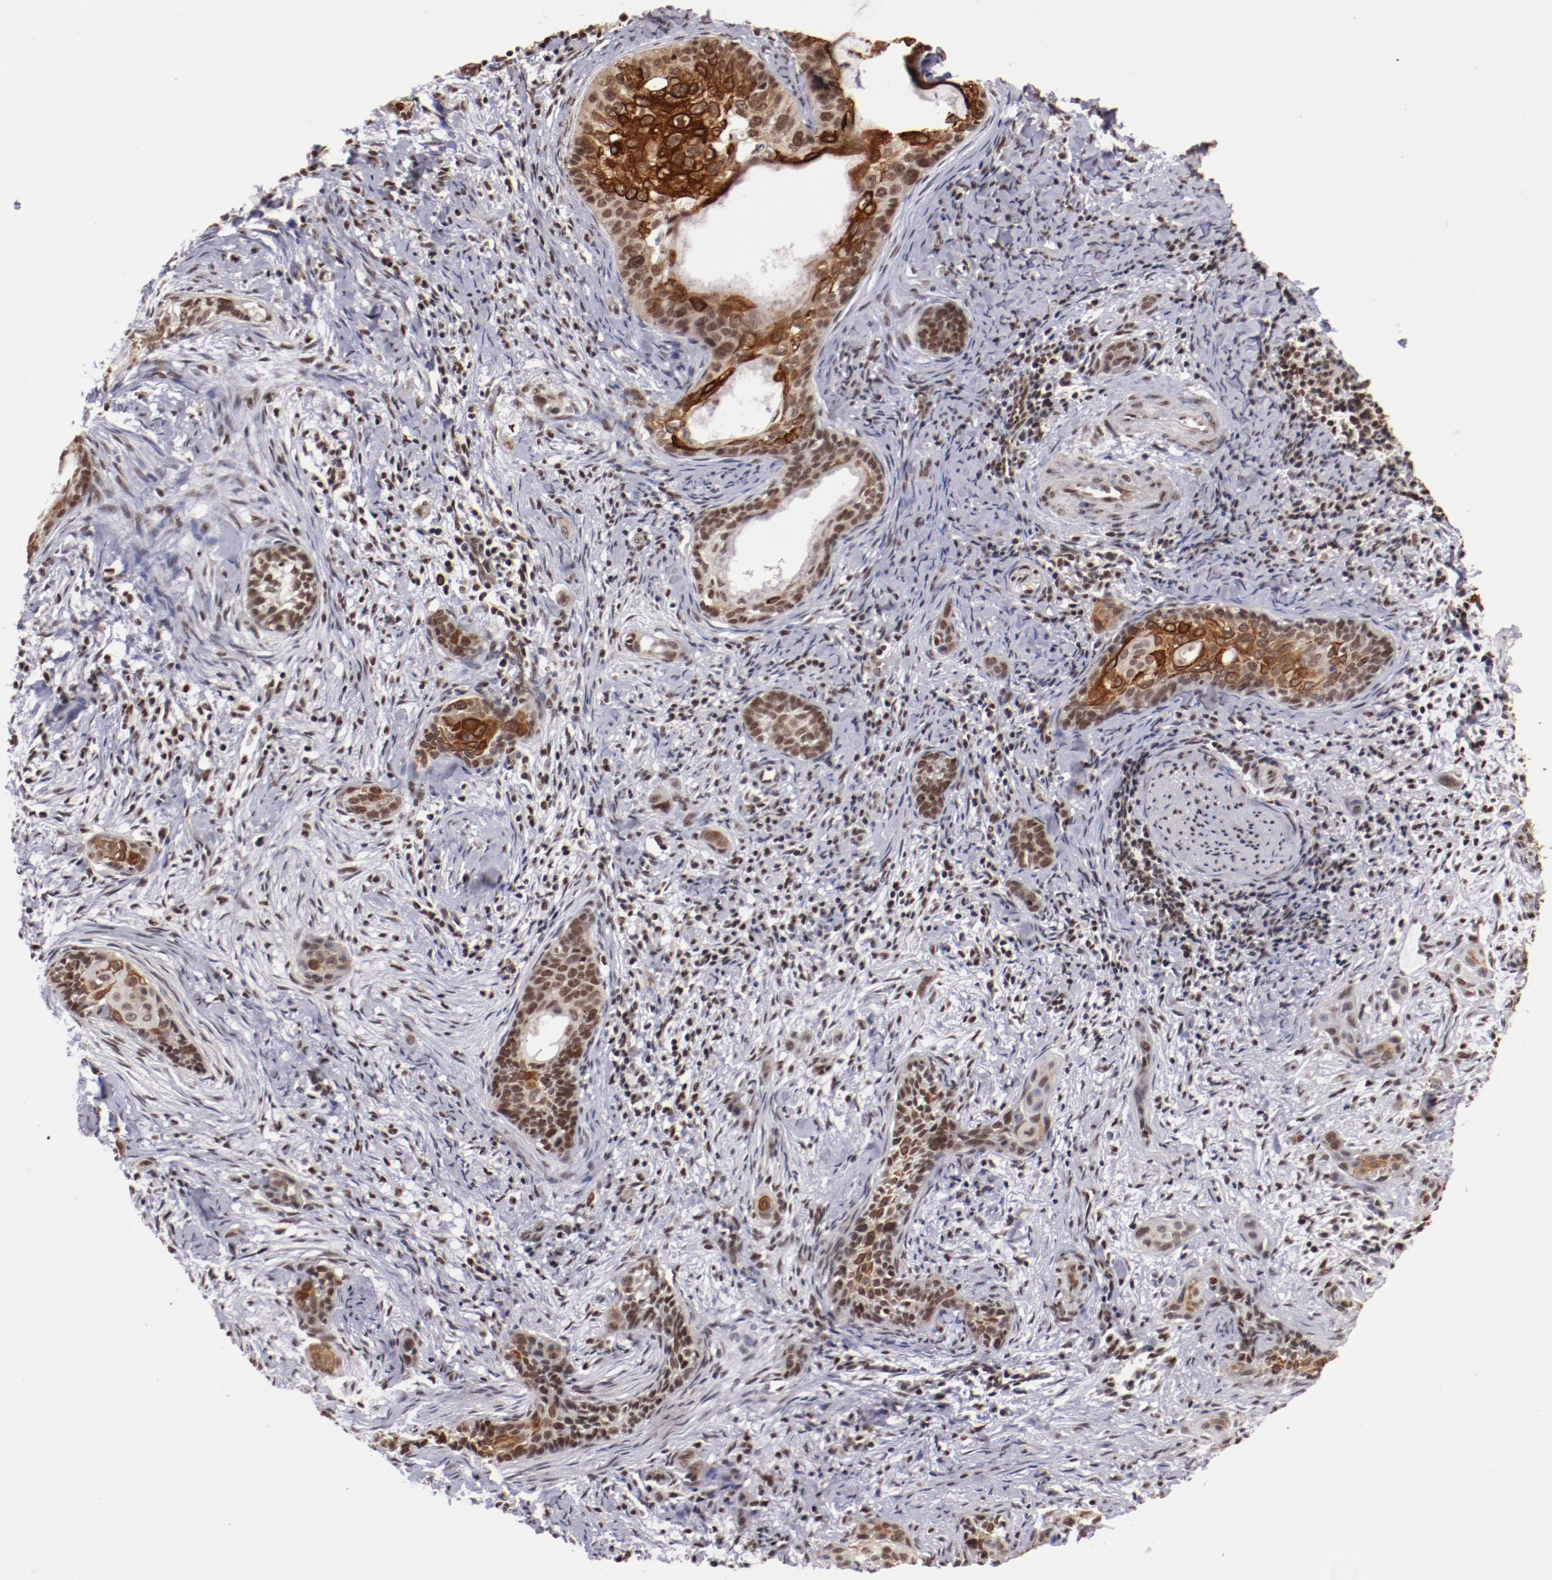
{"staining": {"intensity": "moderate", "quantity": ">75%", "location": "cytoplasmic/membranous,nuclear"}, "tissue": "cervical cancer", "cell_type": "Tumor cells", "image_type": "cancer", "snomed": [{"axis": "morphology", "description": "Squamous cell carcinoma, NOS"}, {"axis": "topography", "description": "Cervix"}], "caption": "Human cervical cancer (squamous cell carcinoma) stained for a protein (brown) shows moderate cytoplasmic/membranous and nuclear positive expression in approximately >75% of tumor cells.", "gene": "STAG2", "patient": {"sex": "female", "age": 33}}